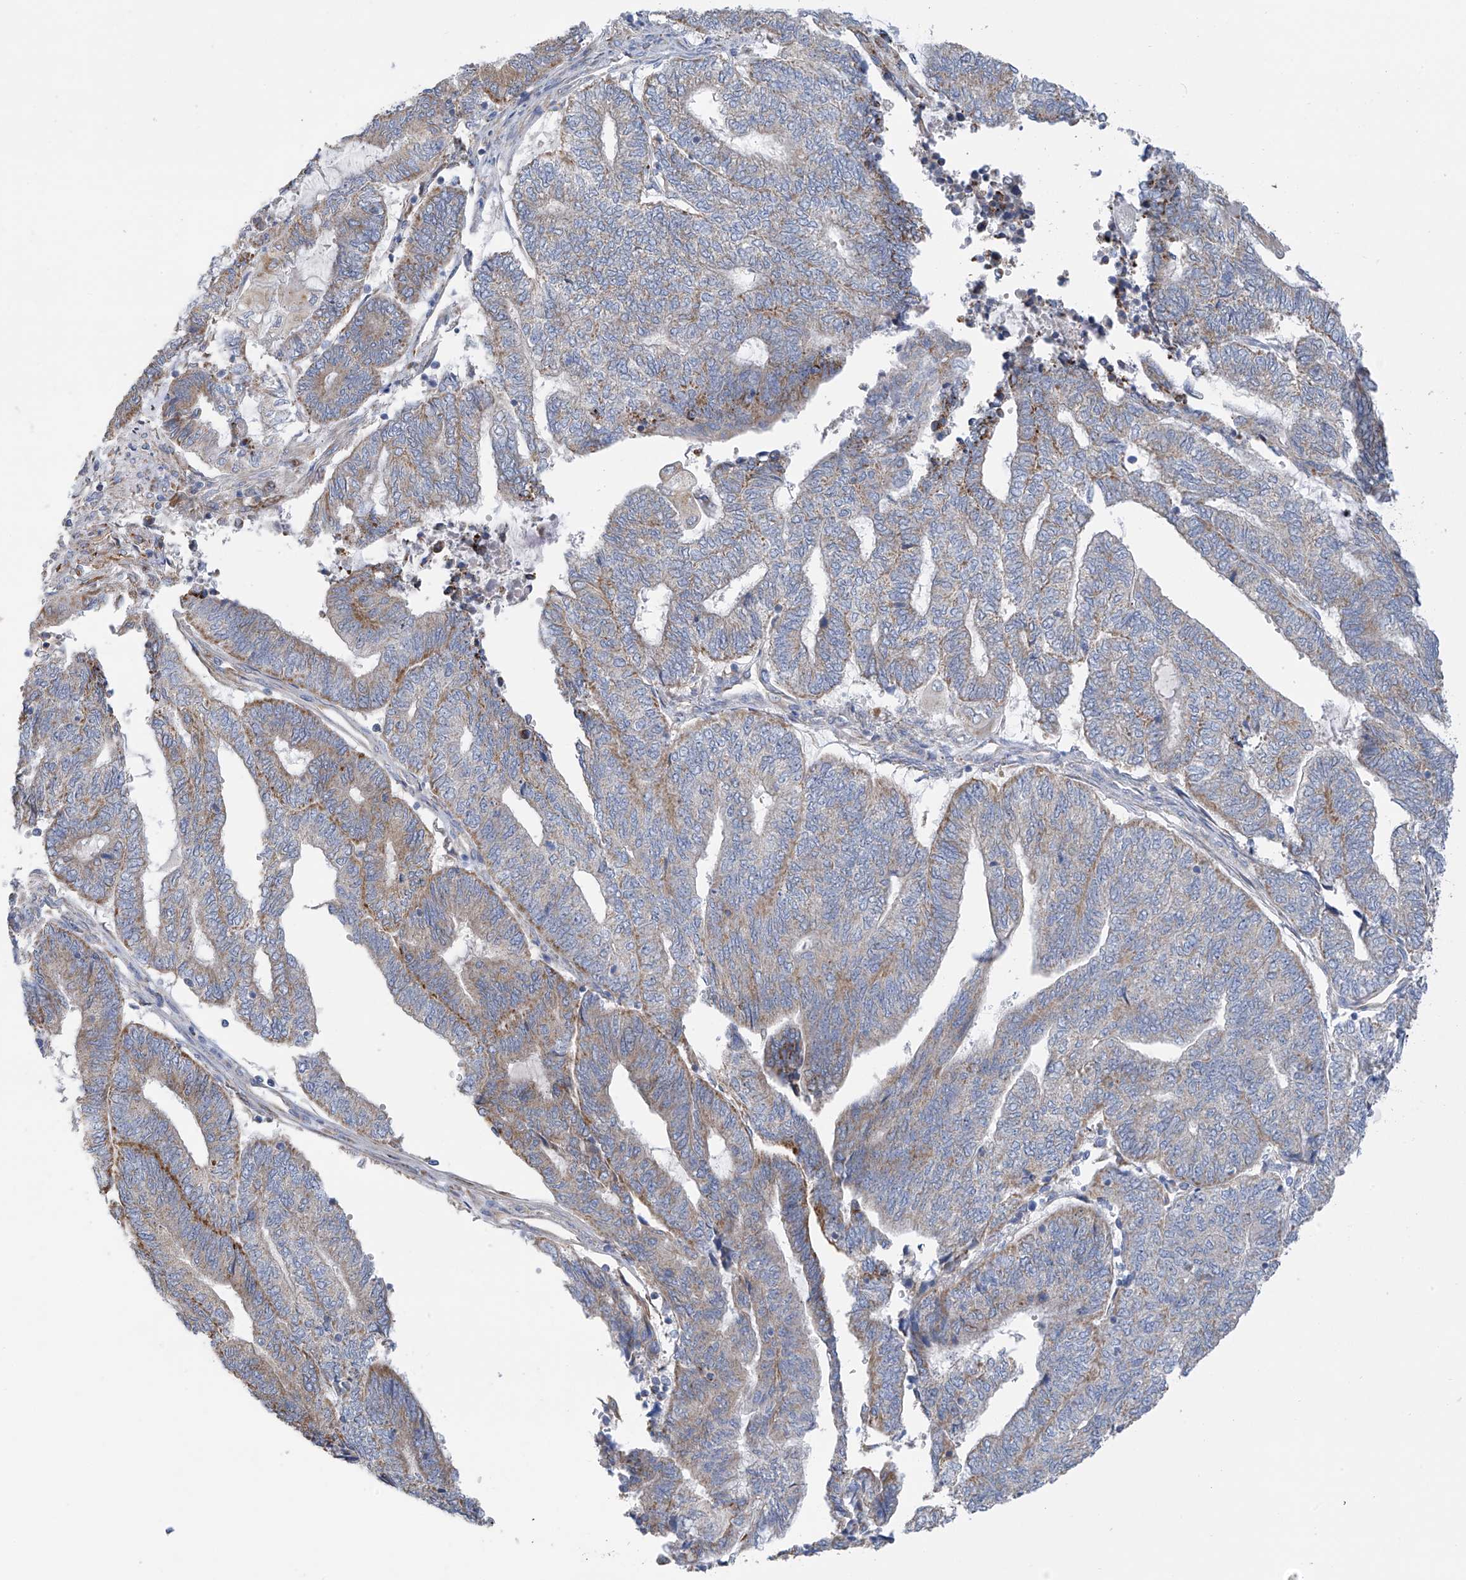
{"staining": {"intensity": "weak", "quantity": "<25%", "location": "cytoplasmic/membranous"}, "tissue": "endometrial cancer", "cell_type": "Tumor cells", "image_type": "cancer", "snomed": [{"axis": "morphology", "description": "Adenocarcinoma, NOS"}, {"axis": "topography", "description": "Uterus"}, {"axis": "topography", "description": "Endometrium"}], "caption": "IHC of human endometrial cancer displays no expression in tumor cells.", "gene": "EIF5B", "patient": {"sex": "female", "age": 70}}